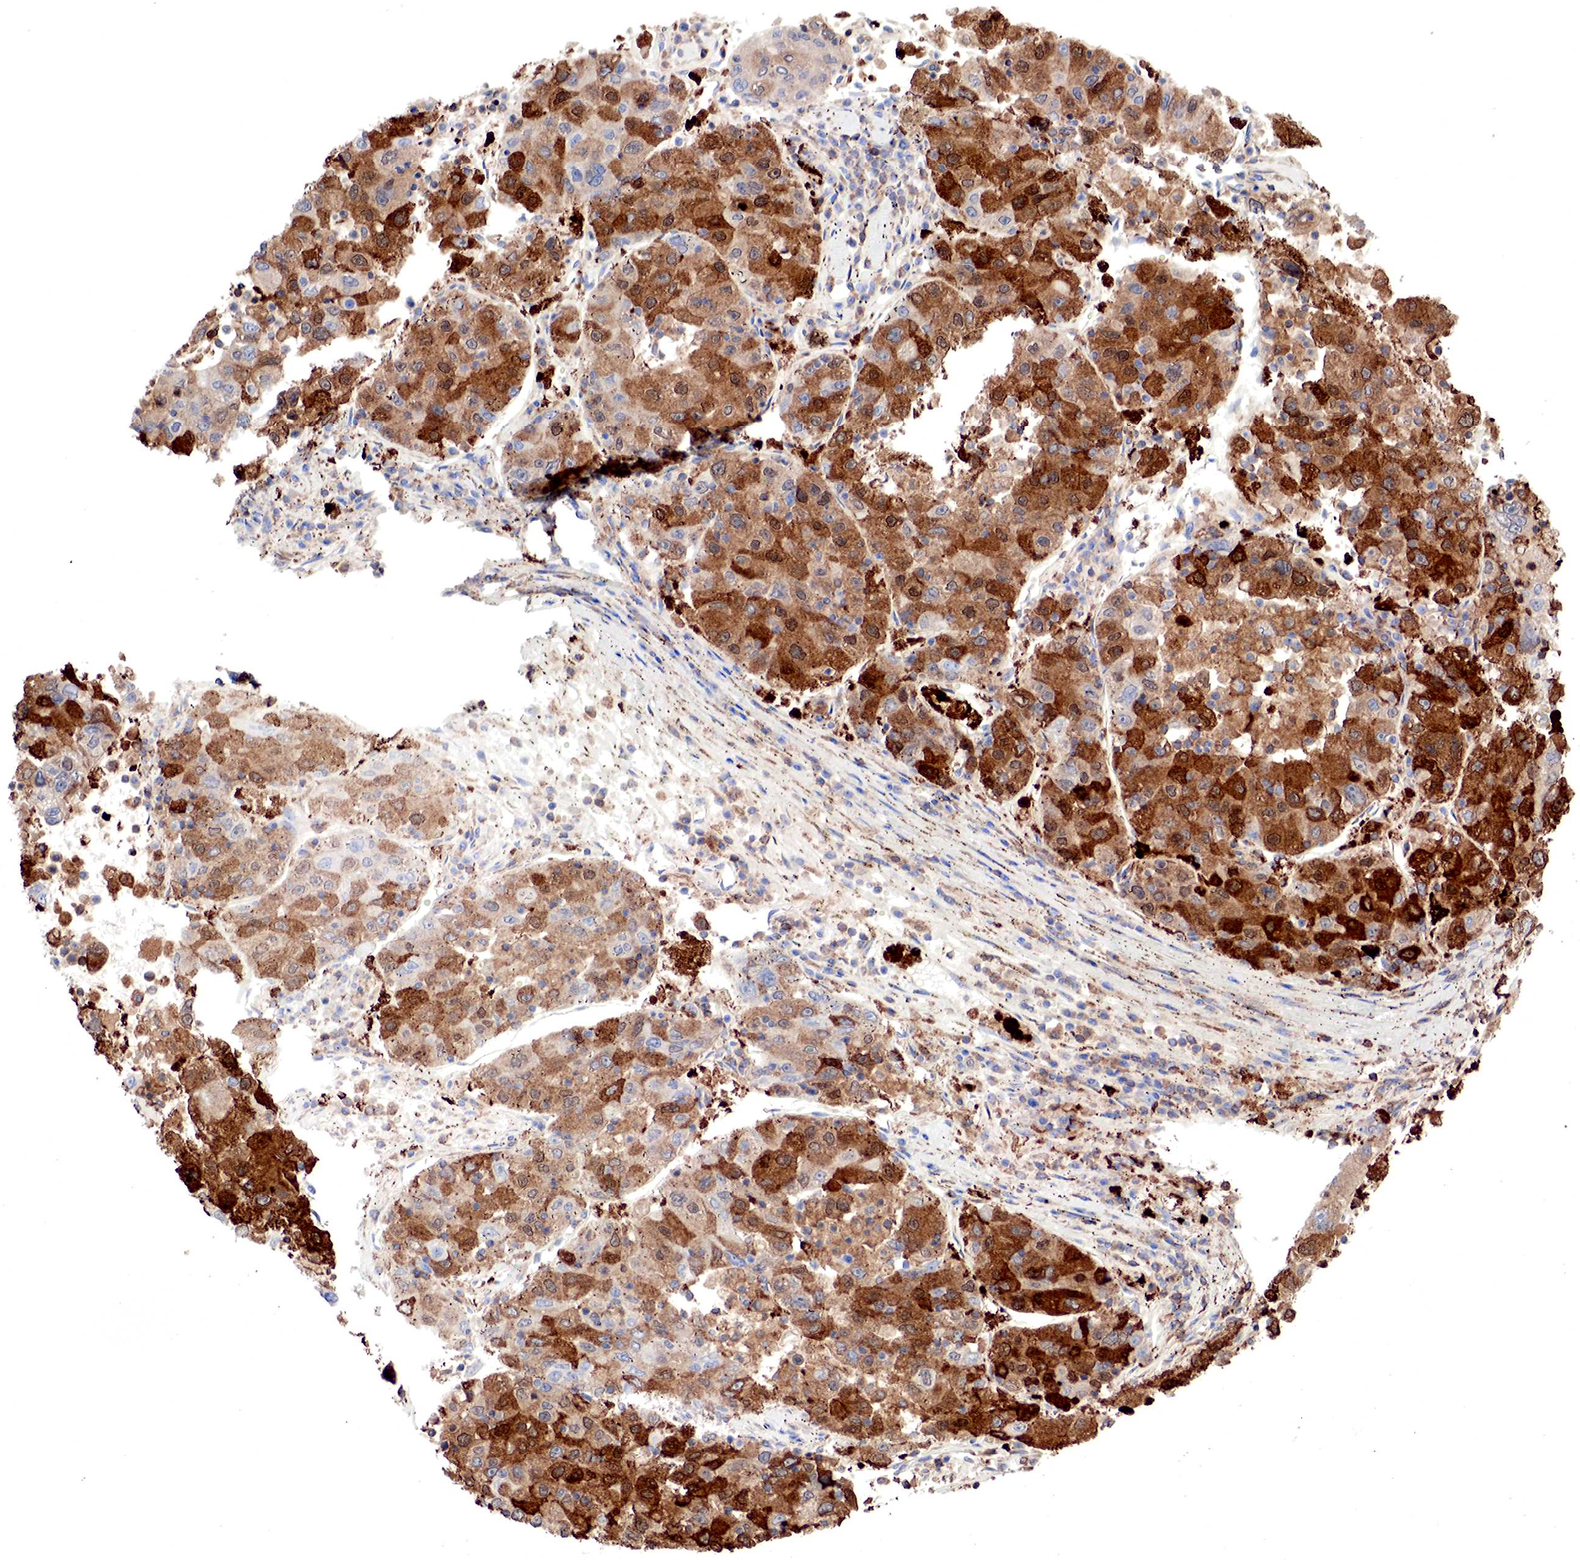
{"staining": {"intensity": "strong", "quantity": ">75%", "location": "cytoplasmic/membranous"}, "tissue": "liver cancer", "cell_type": "Tumor cells", "image_type": "cancer", "snomed": [{"axis": "morphology", "description": "Carcinoma, Hepatocellular, NOS"}, {"axis": "topography", "description": "Liver"}], "caption": "Immunohistochemical staining of human liver cancer (hepatocellular carcinoma) demonstrates high levels of strong cytoplasmic/membranous positivity in about >75% of tumor cells.", "gene": "G6PD", "patient": {"sex": "male", "age": 49}}